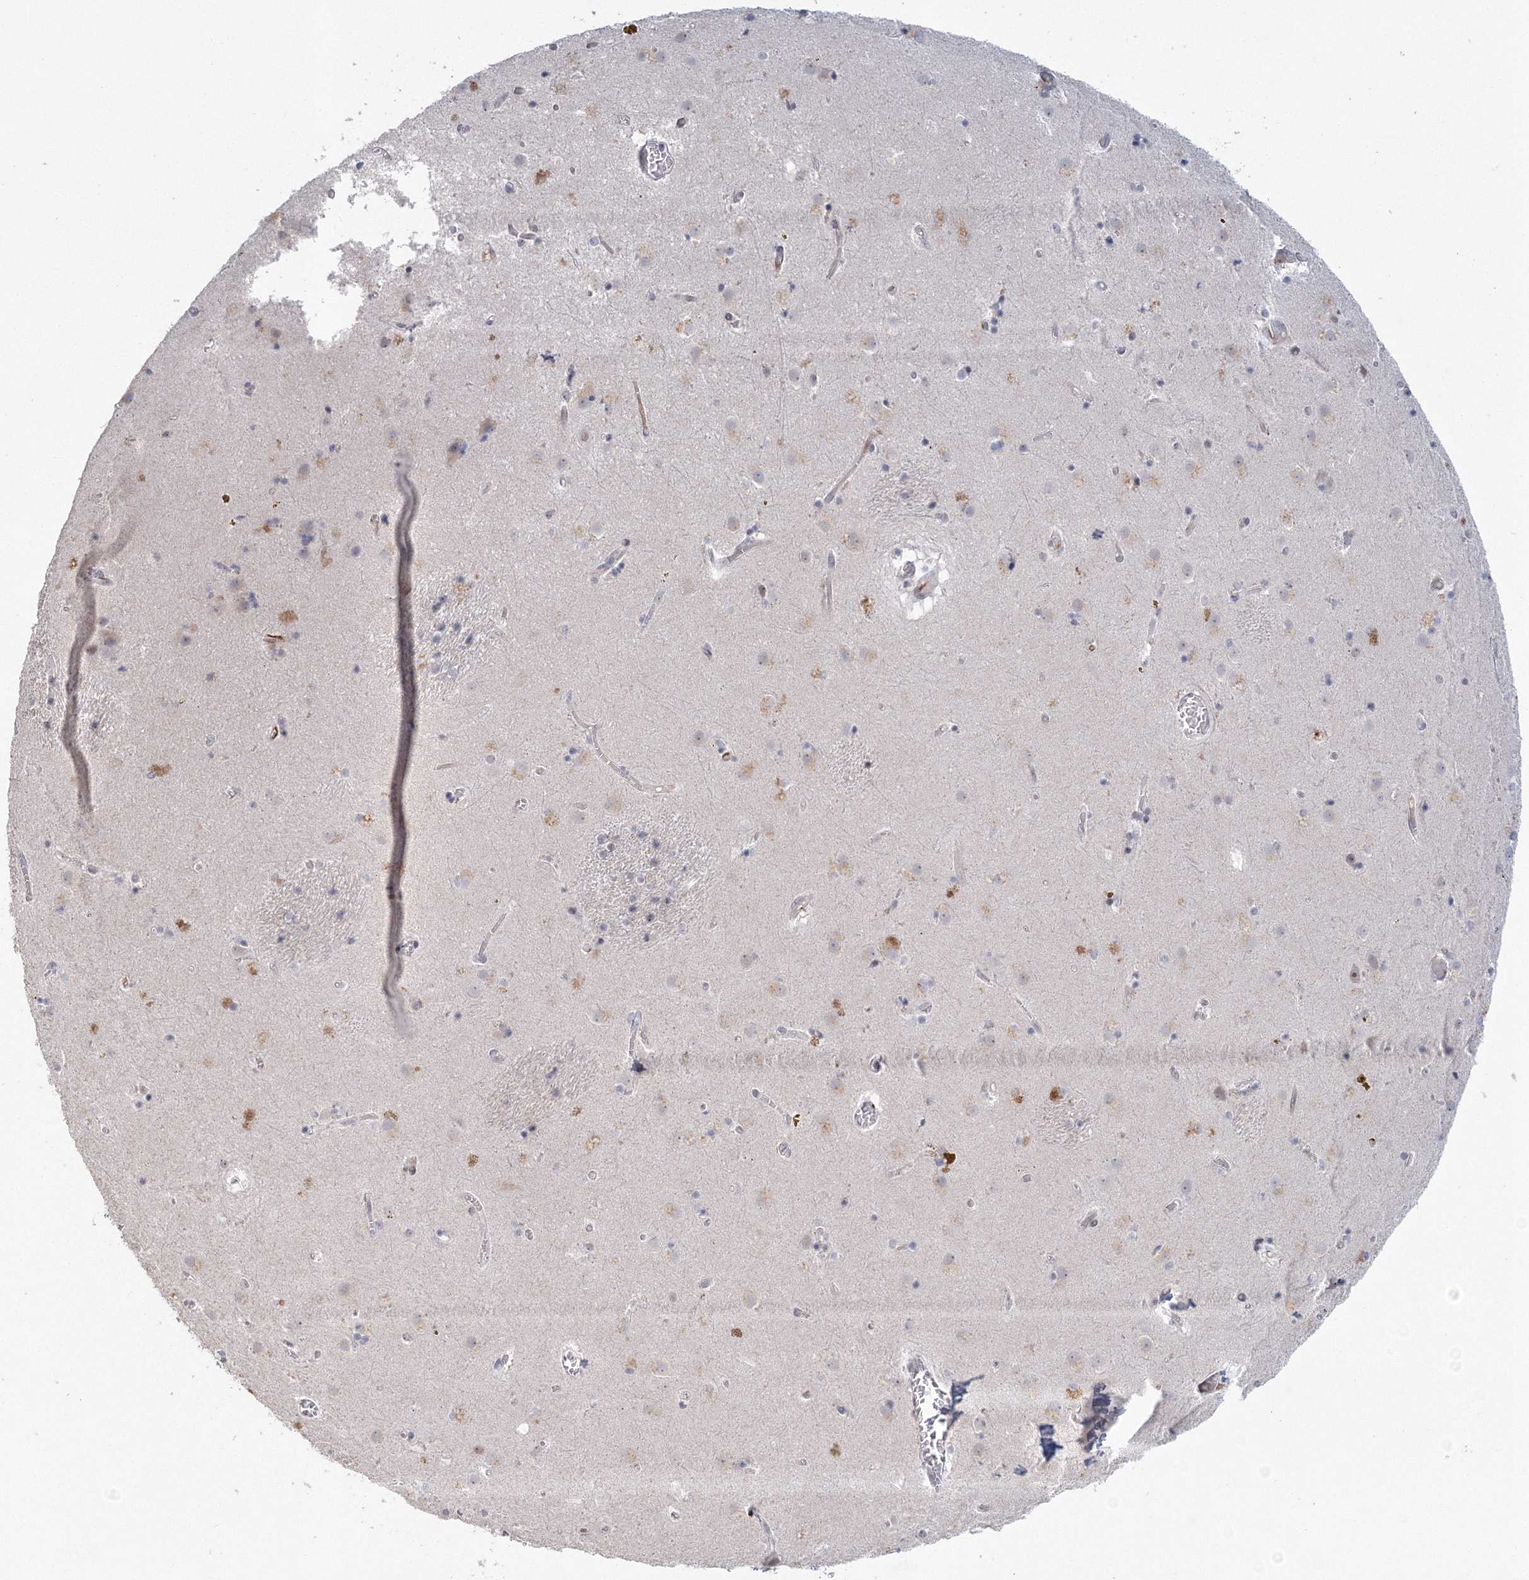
{"staining": {"intensity": "weak", "quantity": "<25%", "location": "cytoplasmic/membranous"}, "tissue": "caudate", "cell_type": "Glial cells", "image_type": "normal", "snomed": [{"axis": "morphology", "description": "Normal tissue, NOS"}, {"axis": "topography", "description": "Lateral ventricle wall"}], "caption": "A high-resolution histopathology image shows immunohistochemistry staining of benign caudate, which reveals no significant expression in glial cells.", "gene": "SIRT7", "patient": {"sex": "male", "age": 70}}